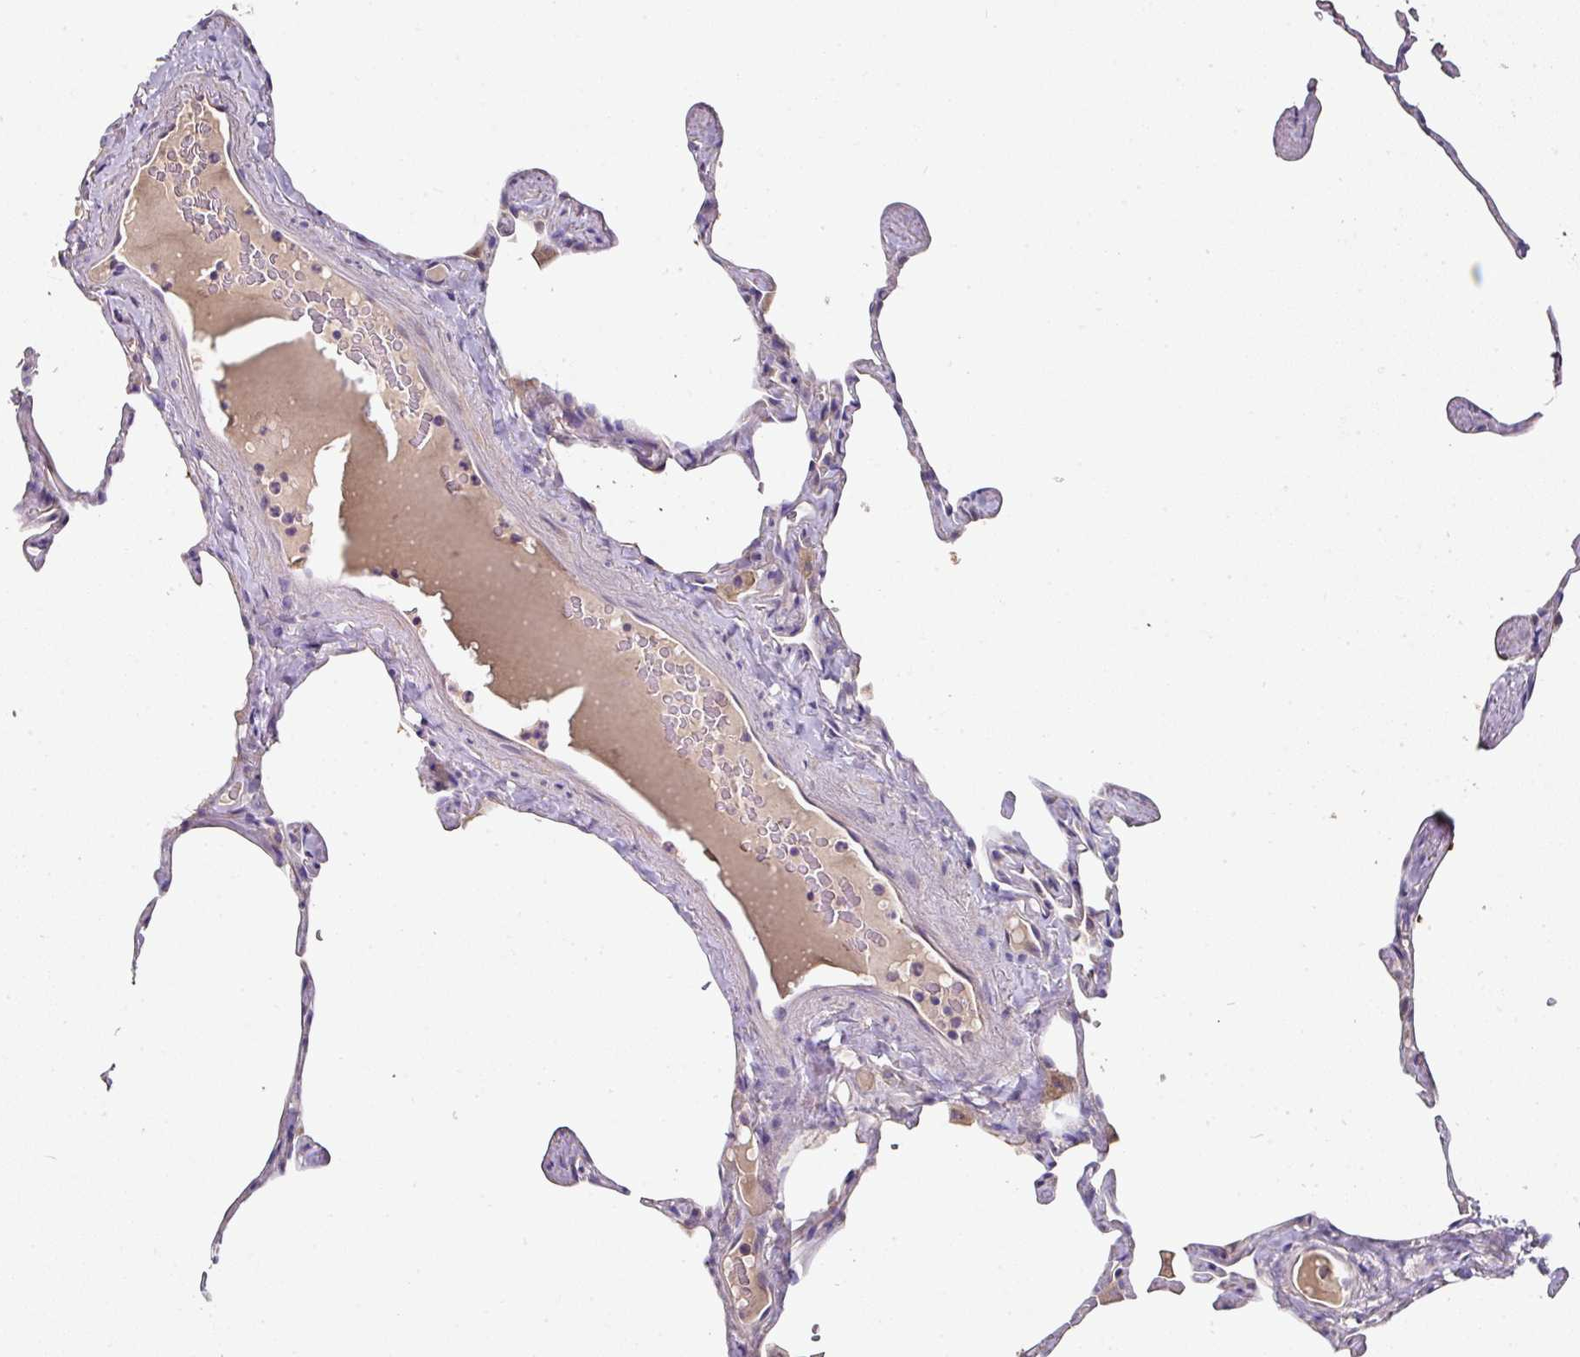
{"staining": {"intensity": "weak", "quantity": "25%-75%", "location": "cytoplasmic/membranous"}, "tissue": "lung", "cell_type": "Alveolar cells", "image_type": "normal", "snomed": [{"axis": "morphology", "description": "Normal tissue, NOS"}, {"axis": "topography", "description": "Lung"}], "caption": "Immunohistochemistry (IHC) image of benign lung: human lung stained using immunohistochemistry demonstrates low levels of weak protein expression localized specifically in the cytoplasmic/membranous of alveolar cells, appearing as a cytoplasmic/membranous brown color.", "gene": "C4orf48", "patient": {"sex": "male", "age": 65}}